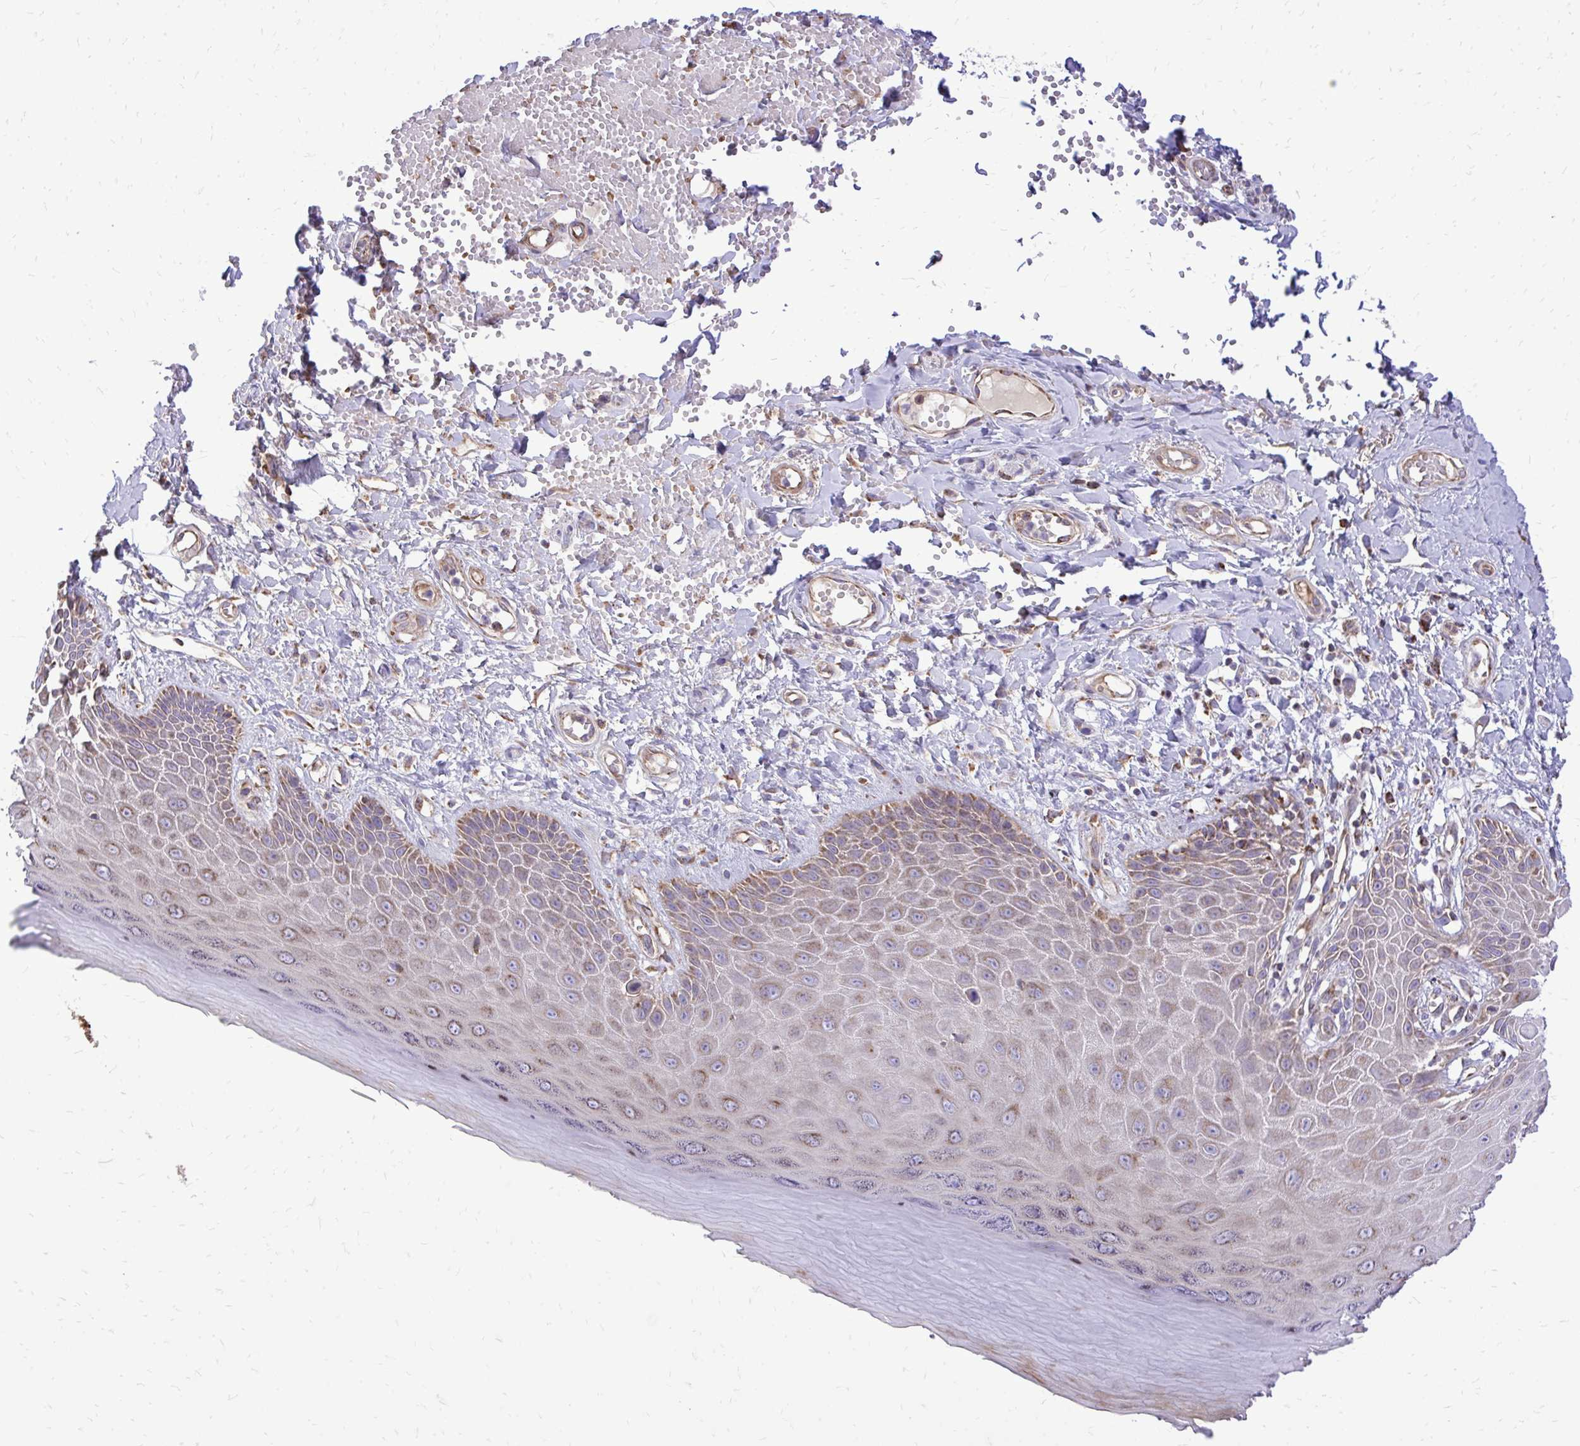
{"staining": {"intensity": "moderate", "quantity": "25%-75%", "location": "cytoplasmic/membranous"}, "tissue": "skin", "cell_type": "Epidermal cells", "image_type": "normal", "snomed": [{"axis": "morphology", "description": "Normal tissue, NOS"}, {"axis": "topography", "description": "Anal"}, {"axis": "topography", "description": "Peripheral nerve tissue"}], "caption": "IHC (DAB) staining of unremarkable human skin exhibits moderate cytoplasmic/membranous protein positivity in approximately 25%-75% of epidermal cells.", "gene": "ATP13A2", "patient": {"sex": "male", "age": 78}}